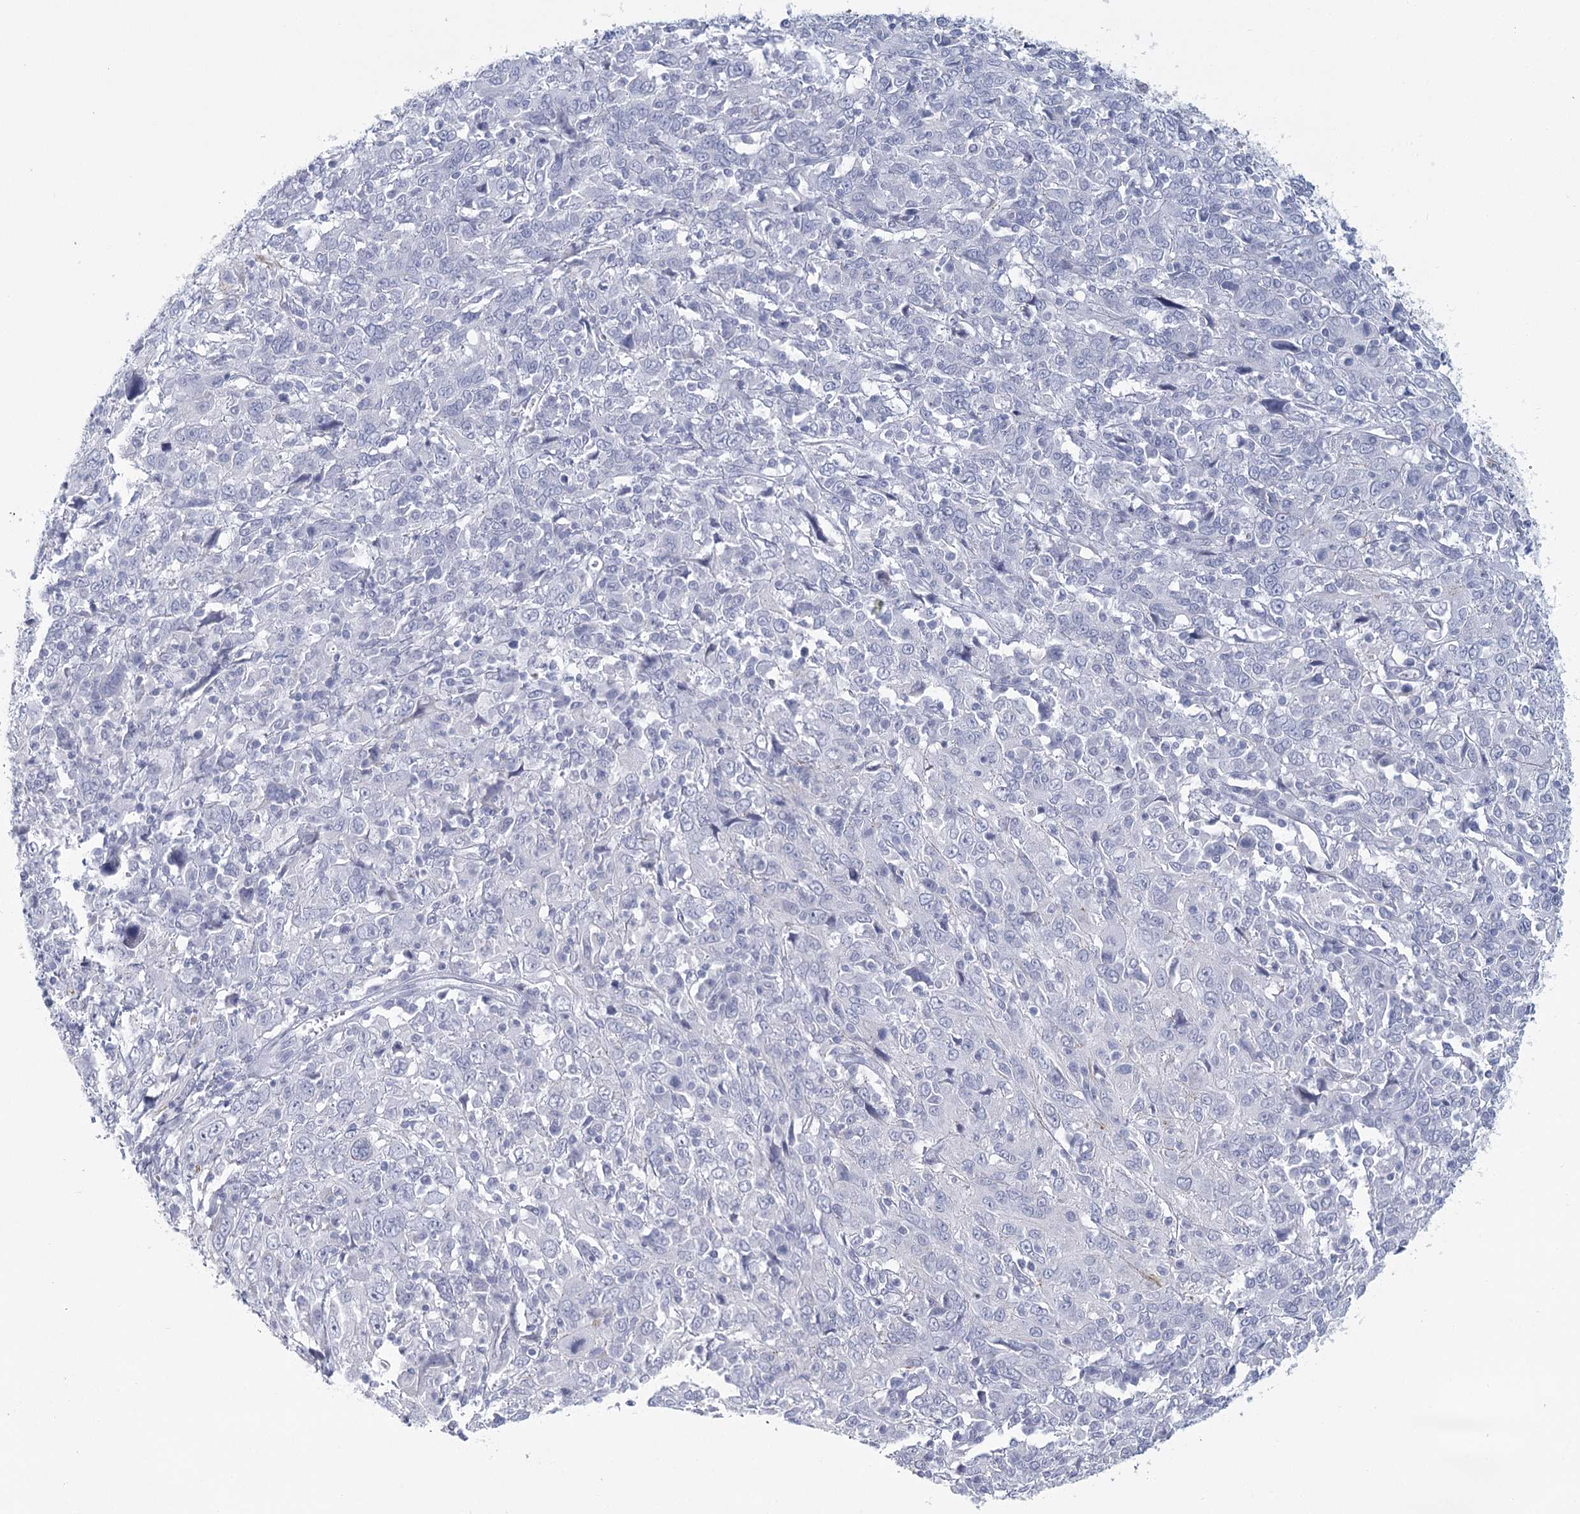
{"staining": {"intensity": "negative", "quantity": "none", "location": "none"}, "tissue": "cervical cancer", "cell_type": "Tumor cells", "image_type": "cancer", "snomed": [{"axis": "morphology", "description": "Squamous cell carcinoma, NOS"}, {"axis": "topography", "description": "Cervix"}], "caption": "Tumor cells are negative for brown protein staining in cervical cancer (squamous cell carcinoma).", "gene": "WNT8B", "patient": {"sex": "female", "age": 46}}